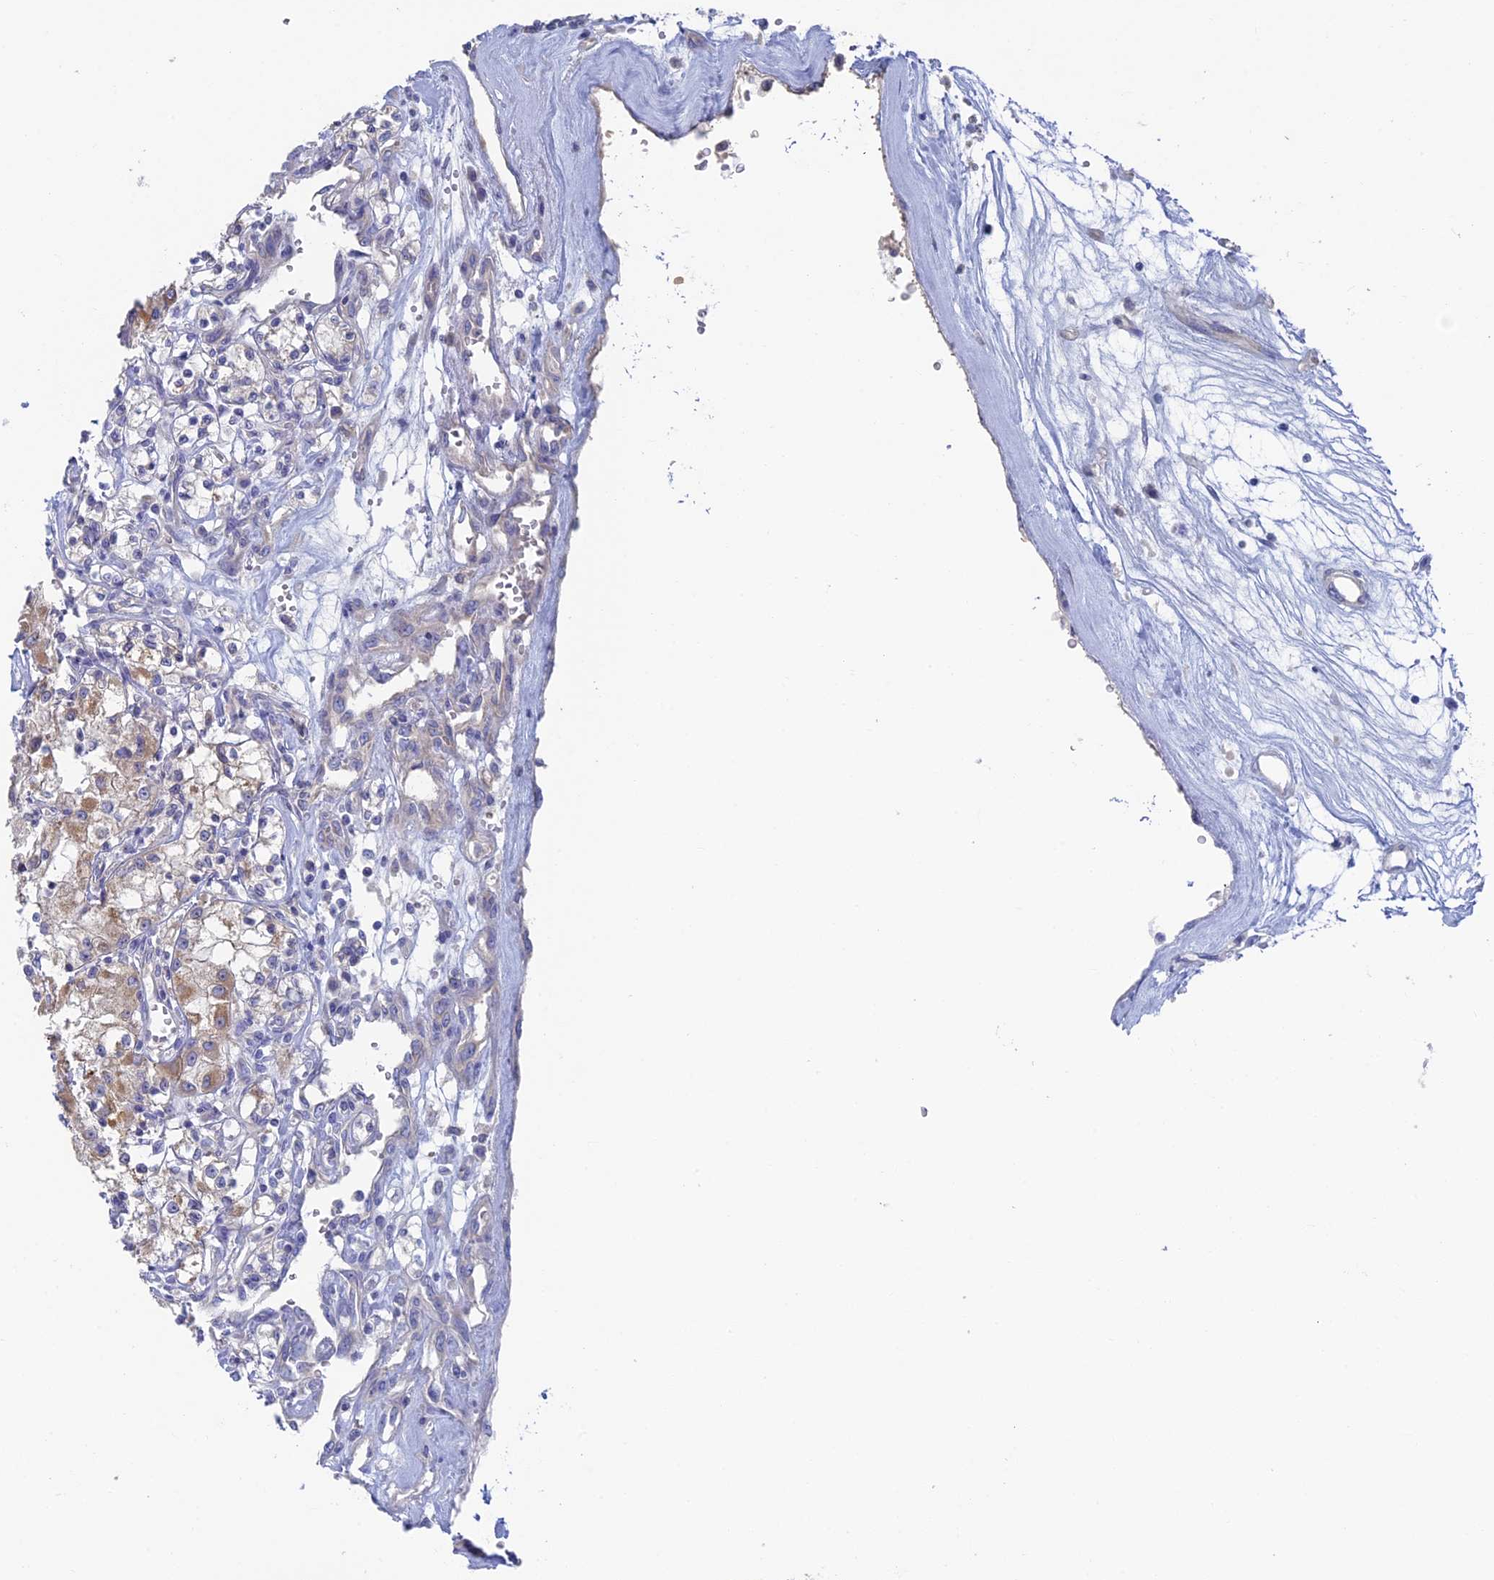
{"staining": {"intensity": "moderate", "quantity": "<25%", "location": "cytoplasmic/membranous"}, "tissue": "renal cancer", "cell_type": "Tumor cells", "image_type": "cancer", "snomed": [{"axis": "morphology", "description": "Adenocarcinoma, NOS"}, {"axis": "topography", "description": "Kidney"}], "caption": "Moderate cytoplasmic/membranous protein positivity is identified in about <25% of tumor cells in renal cancer. The protein is shown in brown color, while the nuclei are stained blue.", "gene": "TBC1D30", "patient": {"sex": "female", "age": 59}}